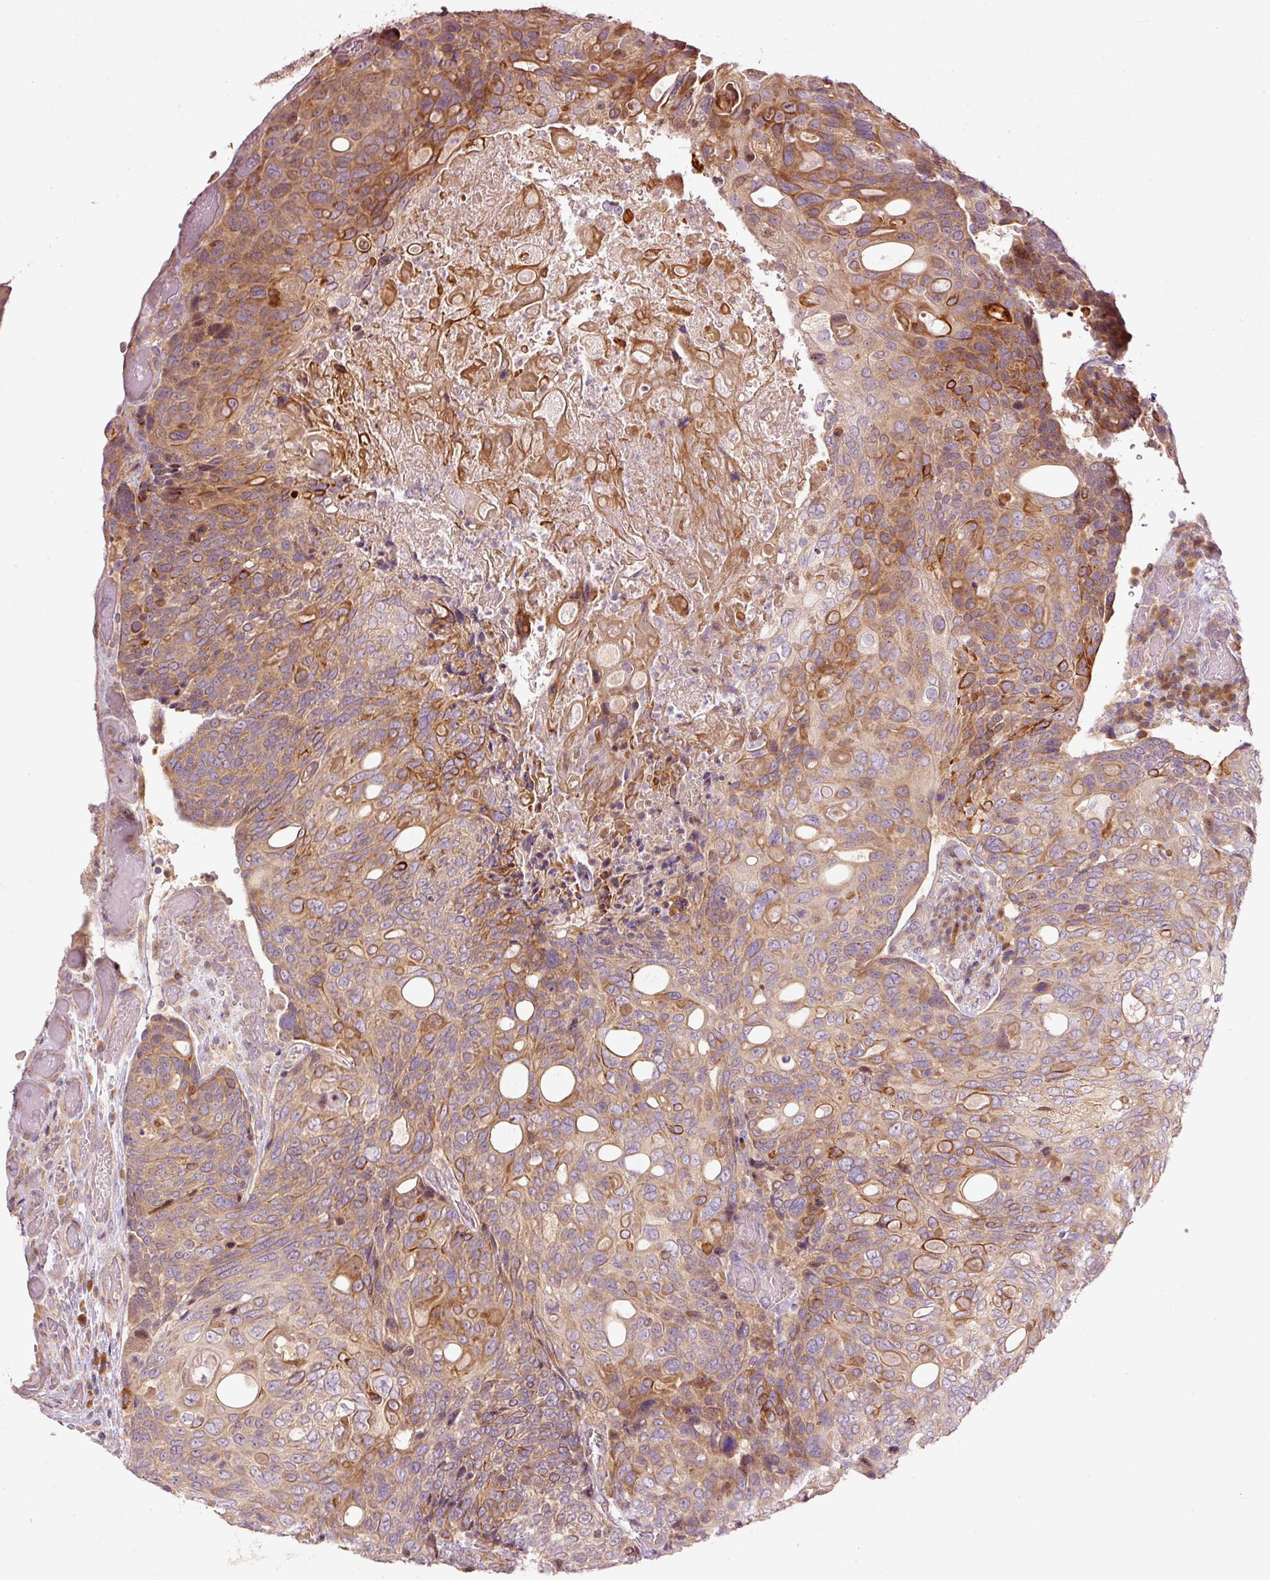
{"staining": {"intensity": "strong", "quantity": "25%-75%", "location": "cytoplasmic/membranous"}, "tissue": "urothelial cancer", "cell_type": "Tumor cells", "image_type": "cancer", "snomed": [{"axis": "morphology", "description": "Urothelial carcinoma, High grade"}, {"axis": "topography", "description": "Urinary bladder"}], "caption": "Brown immunohistochemical staining in human urothelial cancer demonstrates strong cytoplasmic/membranous positivity in approximately 25%-75% of tumor cells.", "gene": "MAP10", "patient": {"sex": "female", "age": 70}}